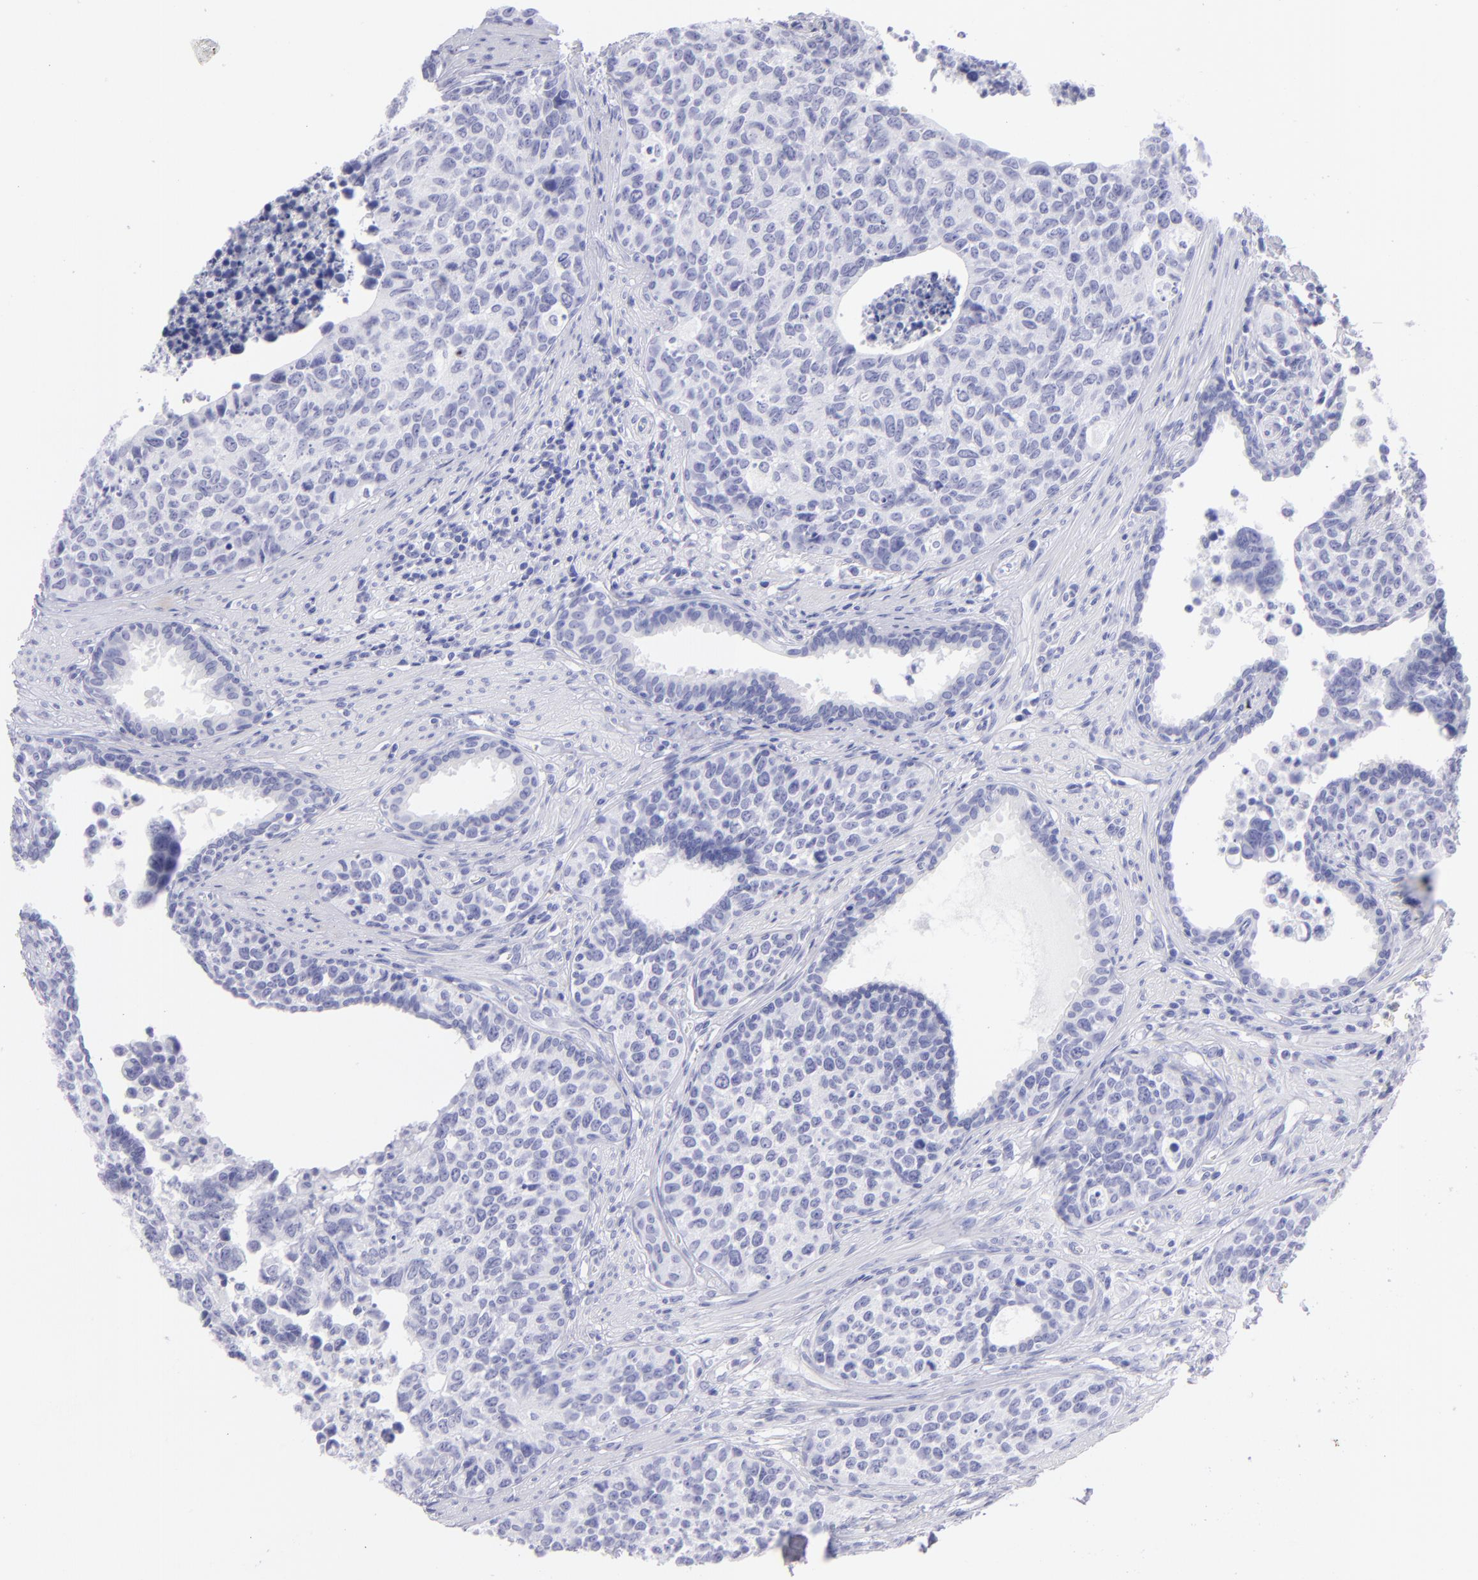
{"staining": {"intensity": "negative", "quantity": "none", "location": "none"}, "tissue": "urothelial cancer", "cell_type": "Tumor cells", "image_type": "cancer", "snomed": [{"axis": "morphology", "description": "Urothelial carcinoma, High grade"}, {"axis": "topography", "description": "Urinary bladder"}], "caption": "The IHC image has no significant staining in tumor cells of high-grade urothelial carcinoma tissue.", "gene": "SLC1A3", "patient": {"sex": "male", "age": 81}}